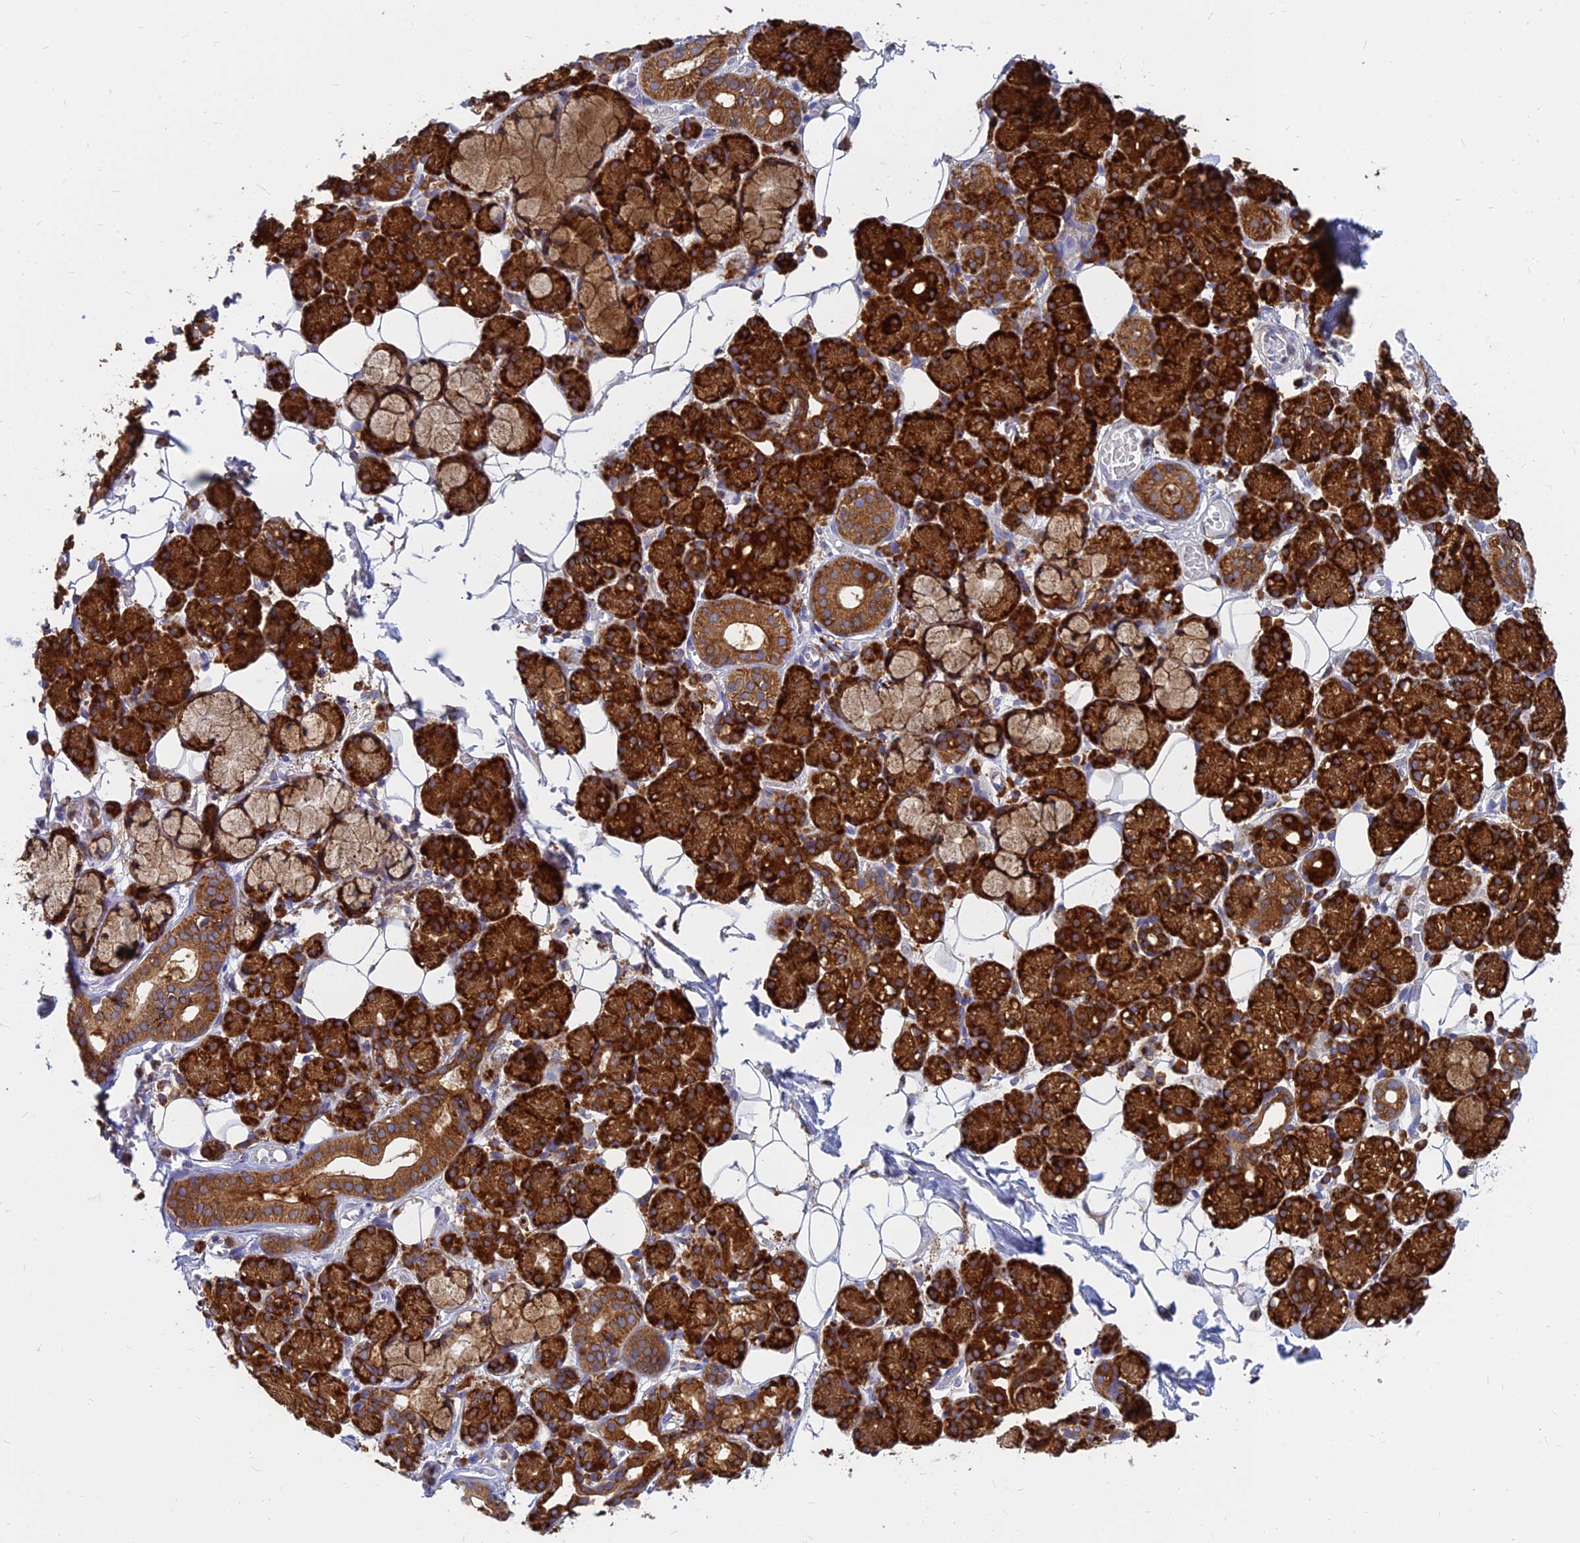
{"staining": {"intensity": "strong", "quantity": ">75%", "location": "cytoplasmic/membranous"}, "tissue": "salivary gland", "cell_type": "Glandular cells", "image_type": "normal", "snomed": [{"axis": "morphology", "description": "Normal tissue, NOS"}, {"axis": "topography", "description": "Salivary gland"}], "caption": "About >75% of glandular cells in benign salivary gland show strong cytoplasmic/membranous protein staining as visualized by brown immunohistochemical staining.", "gene": "CCT6A", "patient": {"sex": "male", "age": 63}}